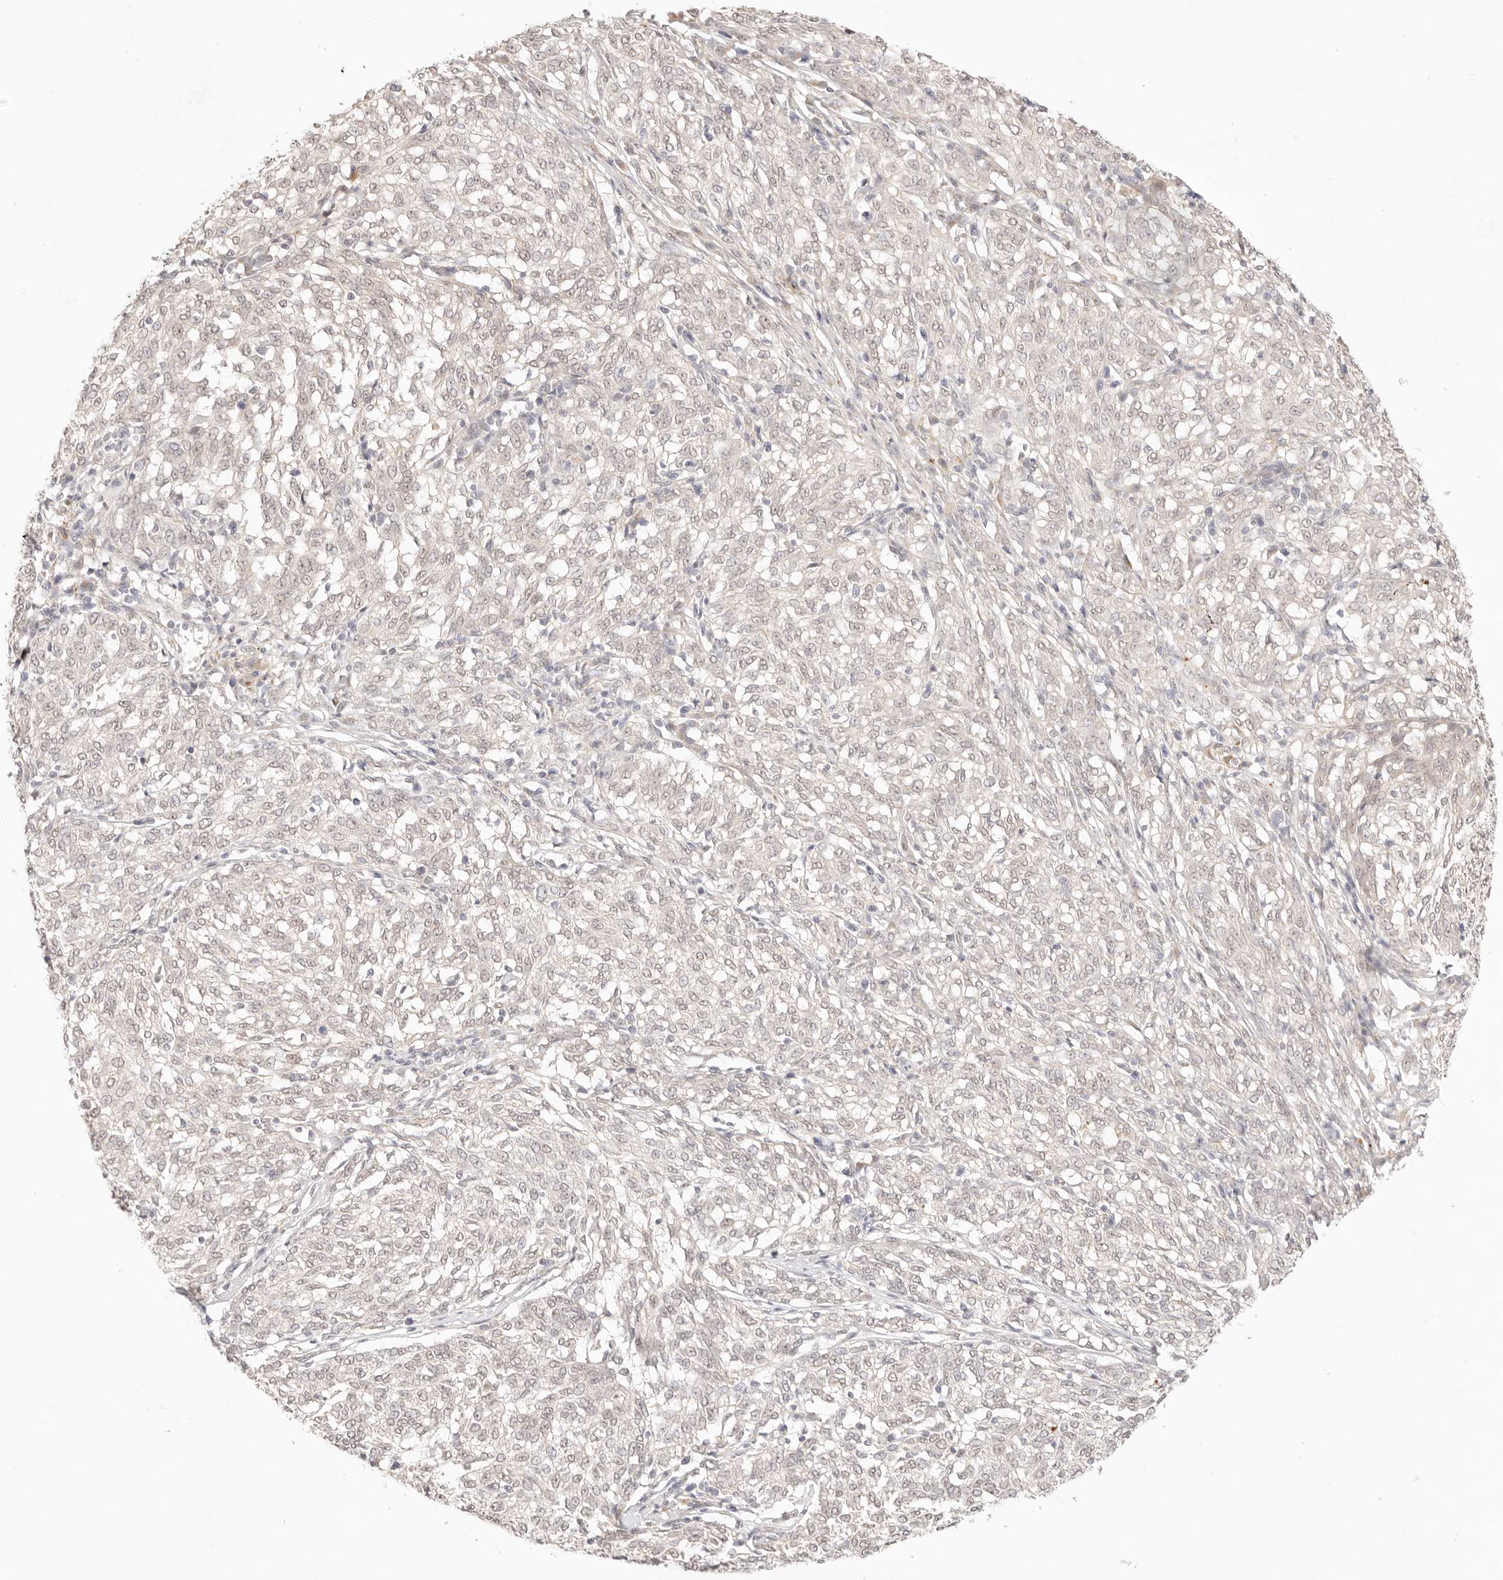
{"staining": {"intensity": "negative", "quantity": "none", "location": "none"}, "tissue": "melanoma", "cell_type": "Tumor cells", "image_type": "cancer", "snomed": [{"axis": "morphology", "description": "Malignant melanoma, NOS"}, {"axis": "topography", "description": "Skin"}], "caption": "Immunohistochemistry (IHC) photomicrograph of melanoma stained for a protein (brown), which demonstrates no staining in tumor cells. (Immunohistochemistry (IHC), brightfield microscopy, high magnification).", "gene": "GPR156", "patient": {"sex": "female", "age": 72}}